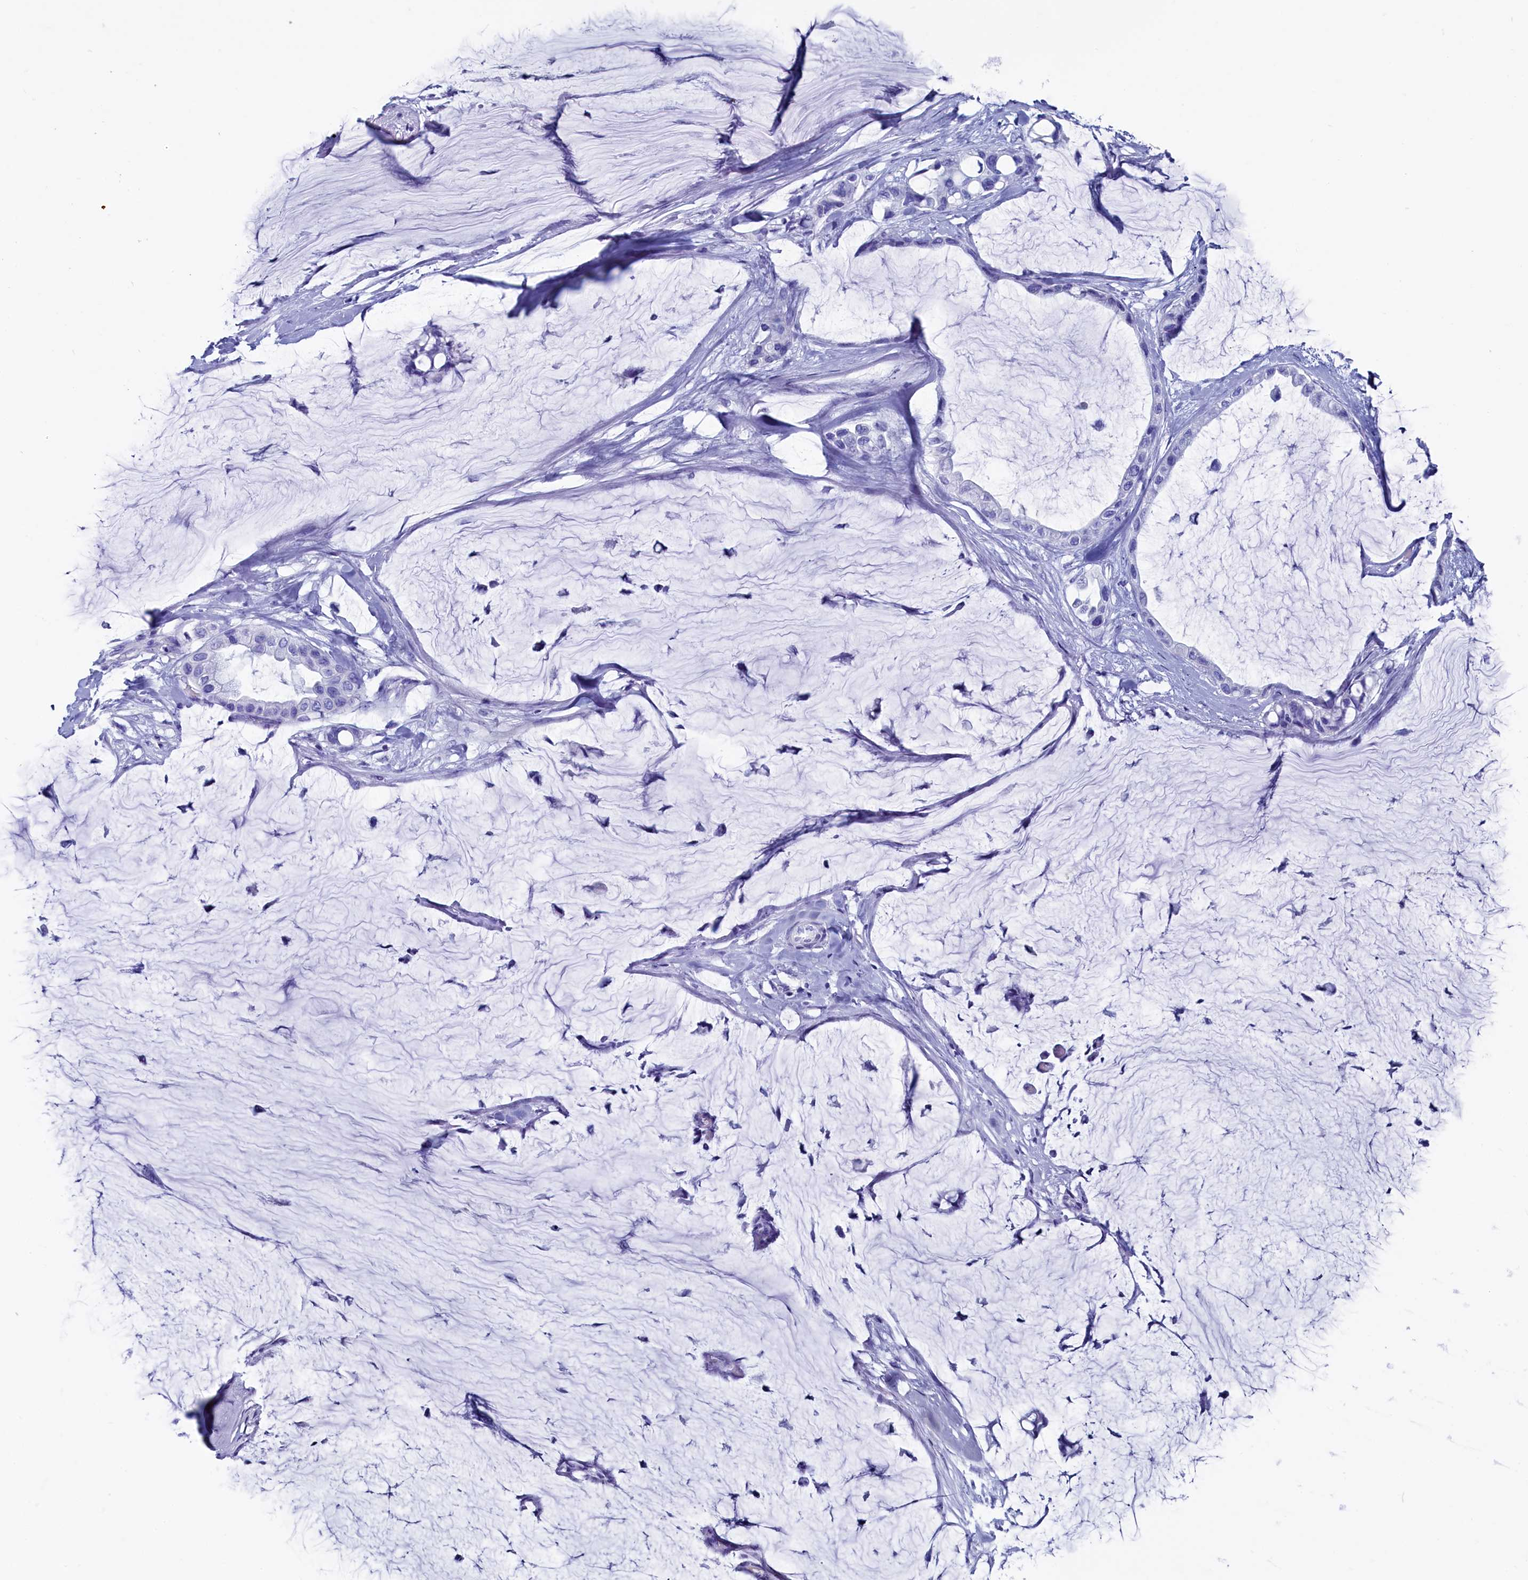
{"staining": {"intensity": "negative", "quantity": "none", "location": "none"}, "tissue": "ovarian cancer", "cell_type": "Tumor cells", "image_type": "cancer", "snomed": [{"axis": "morphology", "description": "Cystadenocarcinoma, mucinous, NOS"}, {"axis": "topography", "description": "Ovary"}], "caption": "A photomicrograph of ovarian mucinous cystadenocarcinoma stained for a protein shows no brown staining in tumor cells. (Brightfield microscopy of DAB immunohistochemistry at high magnification).", "gene": "ANKRD29", "patient": {"sex": "female", "age": 39}}